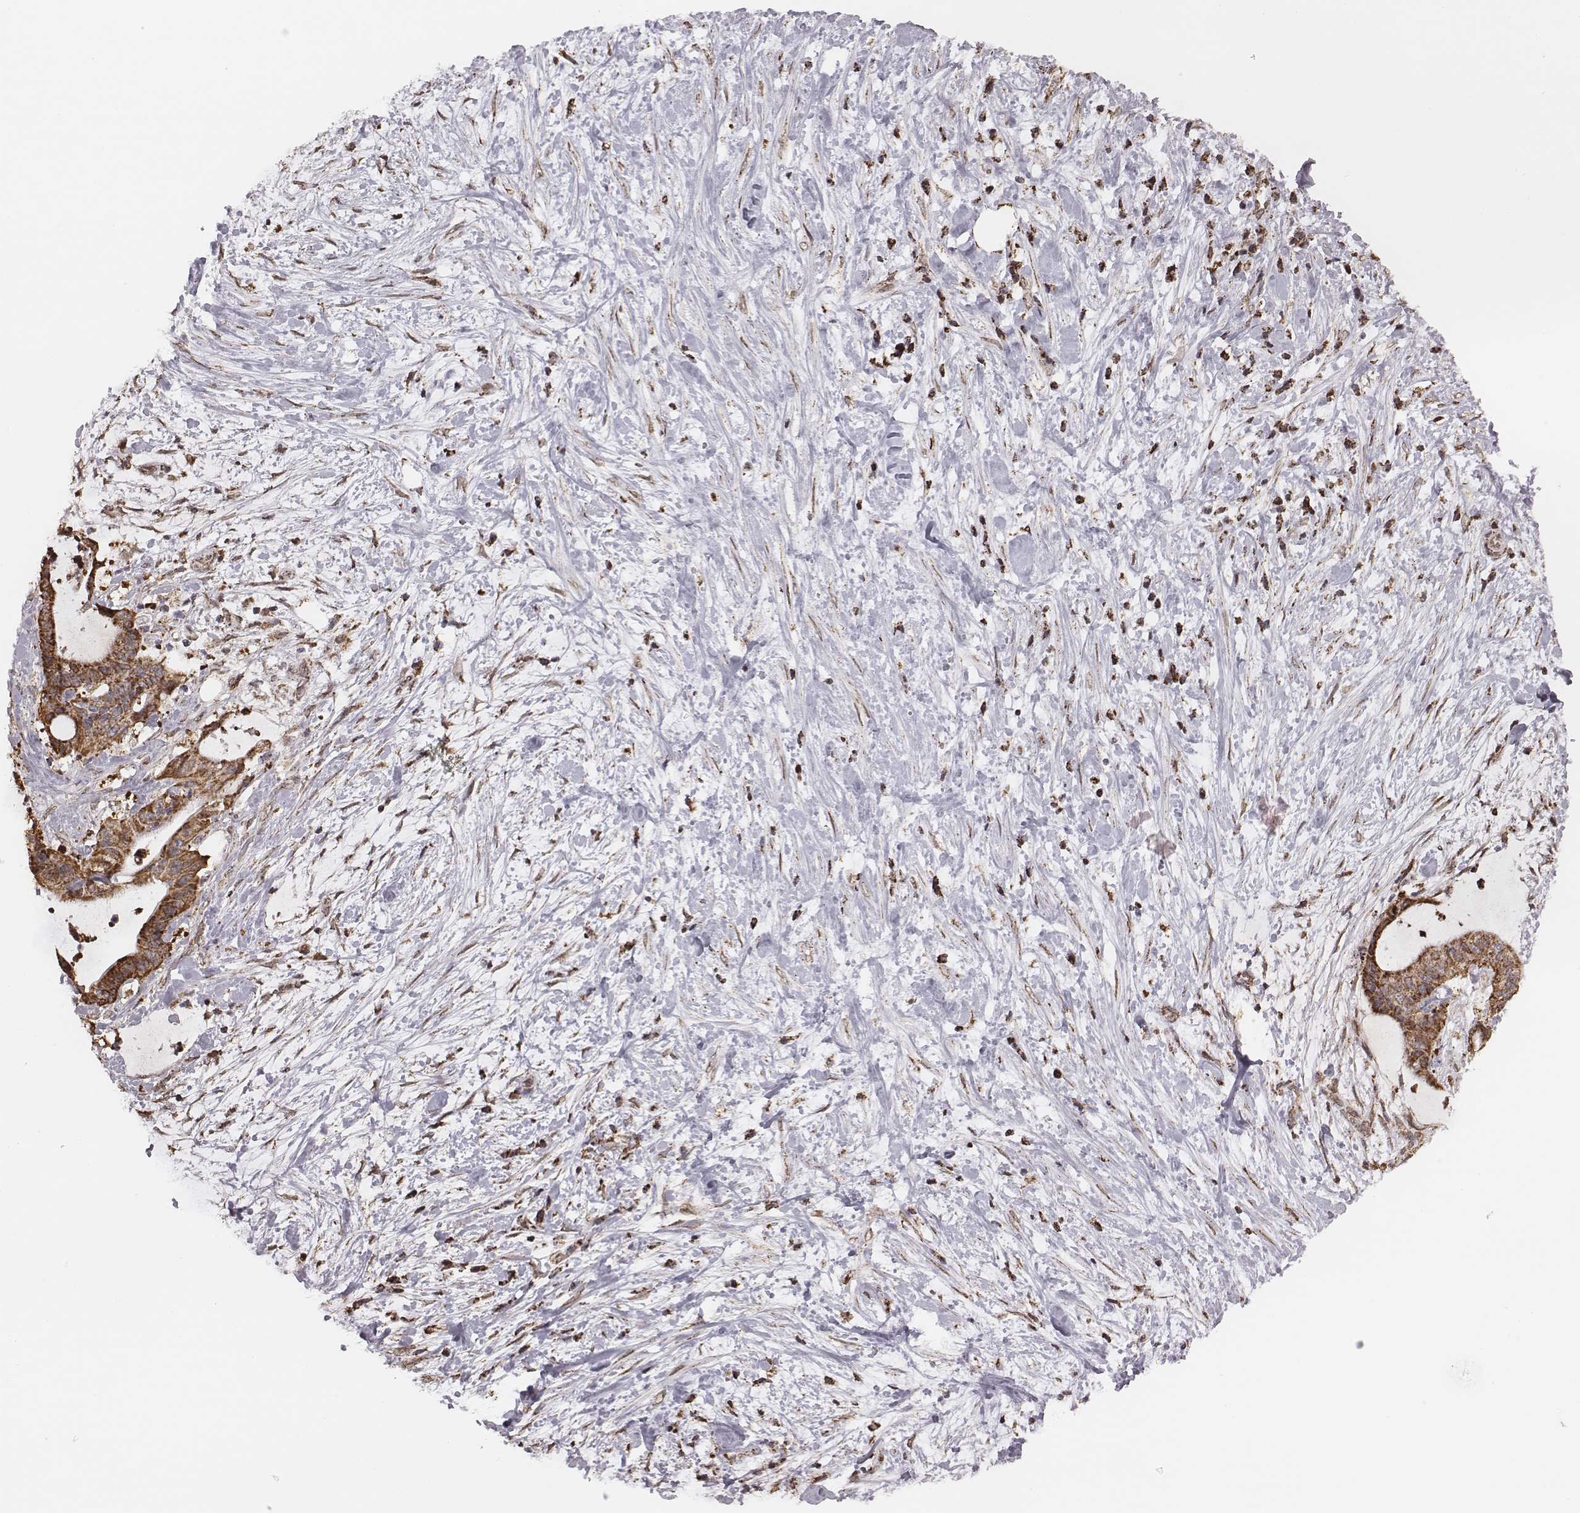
{"staining": {"intensity": "strong", "quantity": ">75%", "location": "cytoplasmic/membranous"}, "tissue": "liver cancer", "cell_type": "Tumor cells", "image_type": "cancer", "snomed": [{"axis": "morphology", "description": "Cholangiocarcinoma"}, {"axis": "topography", "description": "Liver"}], "caption": "Cholangiocarcinoma (liver) tissue demonstrates strong cytoplasmic/membranous positivity in approximately >75% of tumor cells, visualized by immunohistochemistry.", "gene": "ACOT2", "patient": {"sex": "female", "age": 73}}